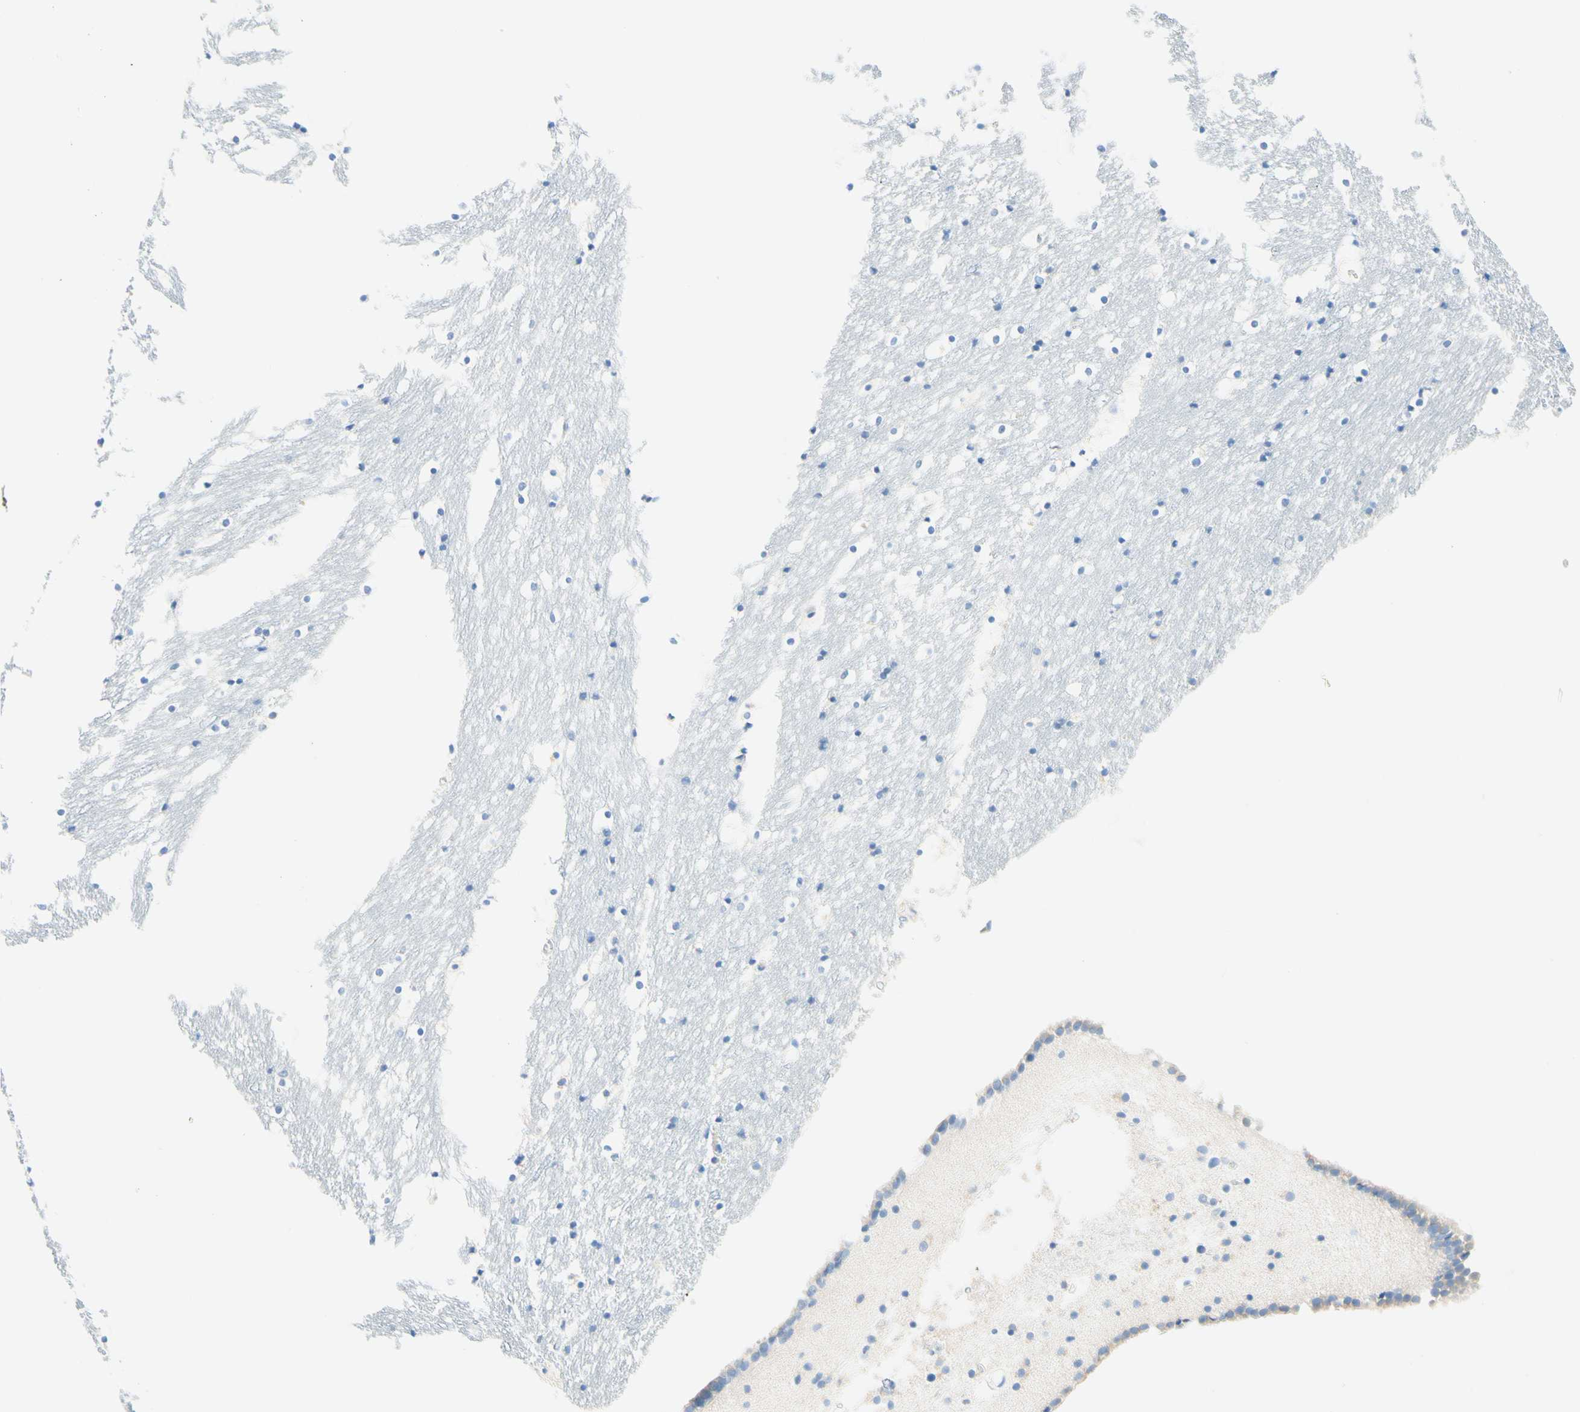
{"staining": {"intensity": "negative", "quantity": "none", "location": "none"}, "tissue": "caudate", "cell_type": "Glial cells", "image_type": "normal", "snomed": [{"axis": "morphology", "description": "Normal tissue, NOS"}, {"axis": "topography", "description": "Lateral ventricle wall"}], "caption": "There is no significant expression in glial cells of caudate. The staining is performed using DAB (3,3'-diaminobenzidine) brown chromogen with nuclei counter-stained in using hematoxylin.", "gene": "LAT", "patient": {"sex": "male", "age": 45}}